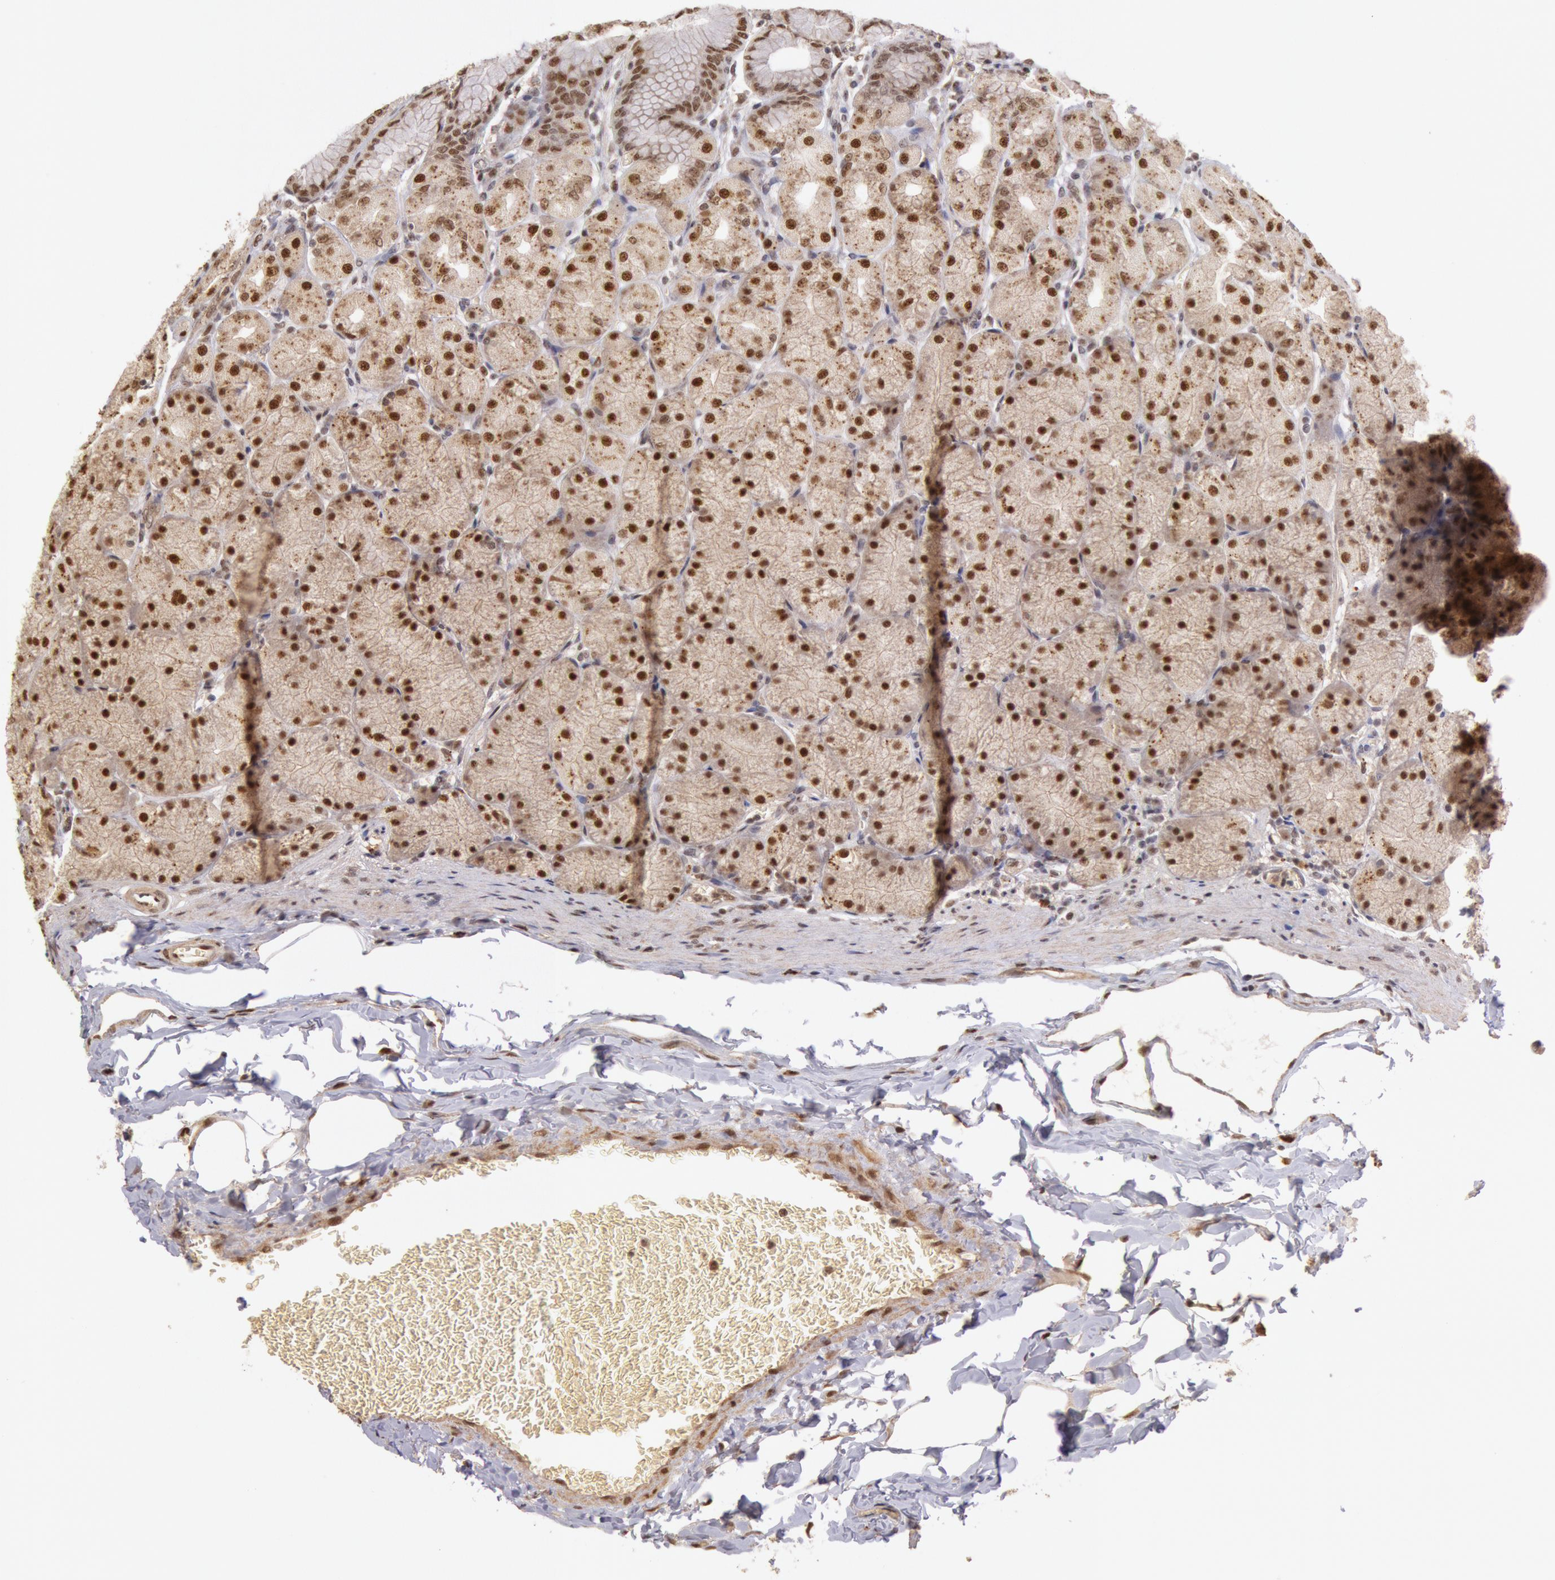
{"staining": {"intensity": "moderate", "quantity": ">75%", "location": "nuclear"}, "tissue": "stomach", "cell_type": "Glandular cells", "image_type": "normal", "snomed": [{"axis": "morphology", "description": "Normal tissue, NOS"}, {"axis": "topography", "description": "Stomach, upper"}], "caption": "Protein staining demonstrates moderate nuclear staining in approximately >75% of glandular cells in unremarkable stomach. (Brightfield microscopy of DAB IHC at high magnification).", "gene": "LIG4", "patient": {"sex": "female", "age": 56}}